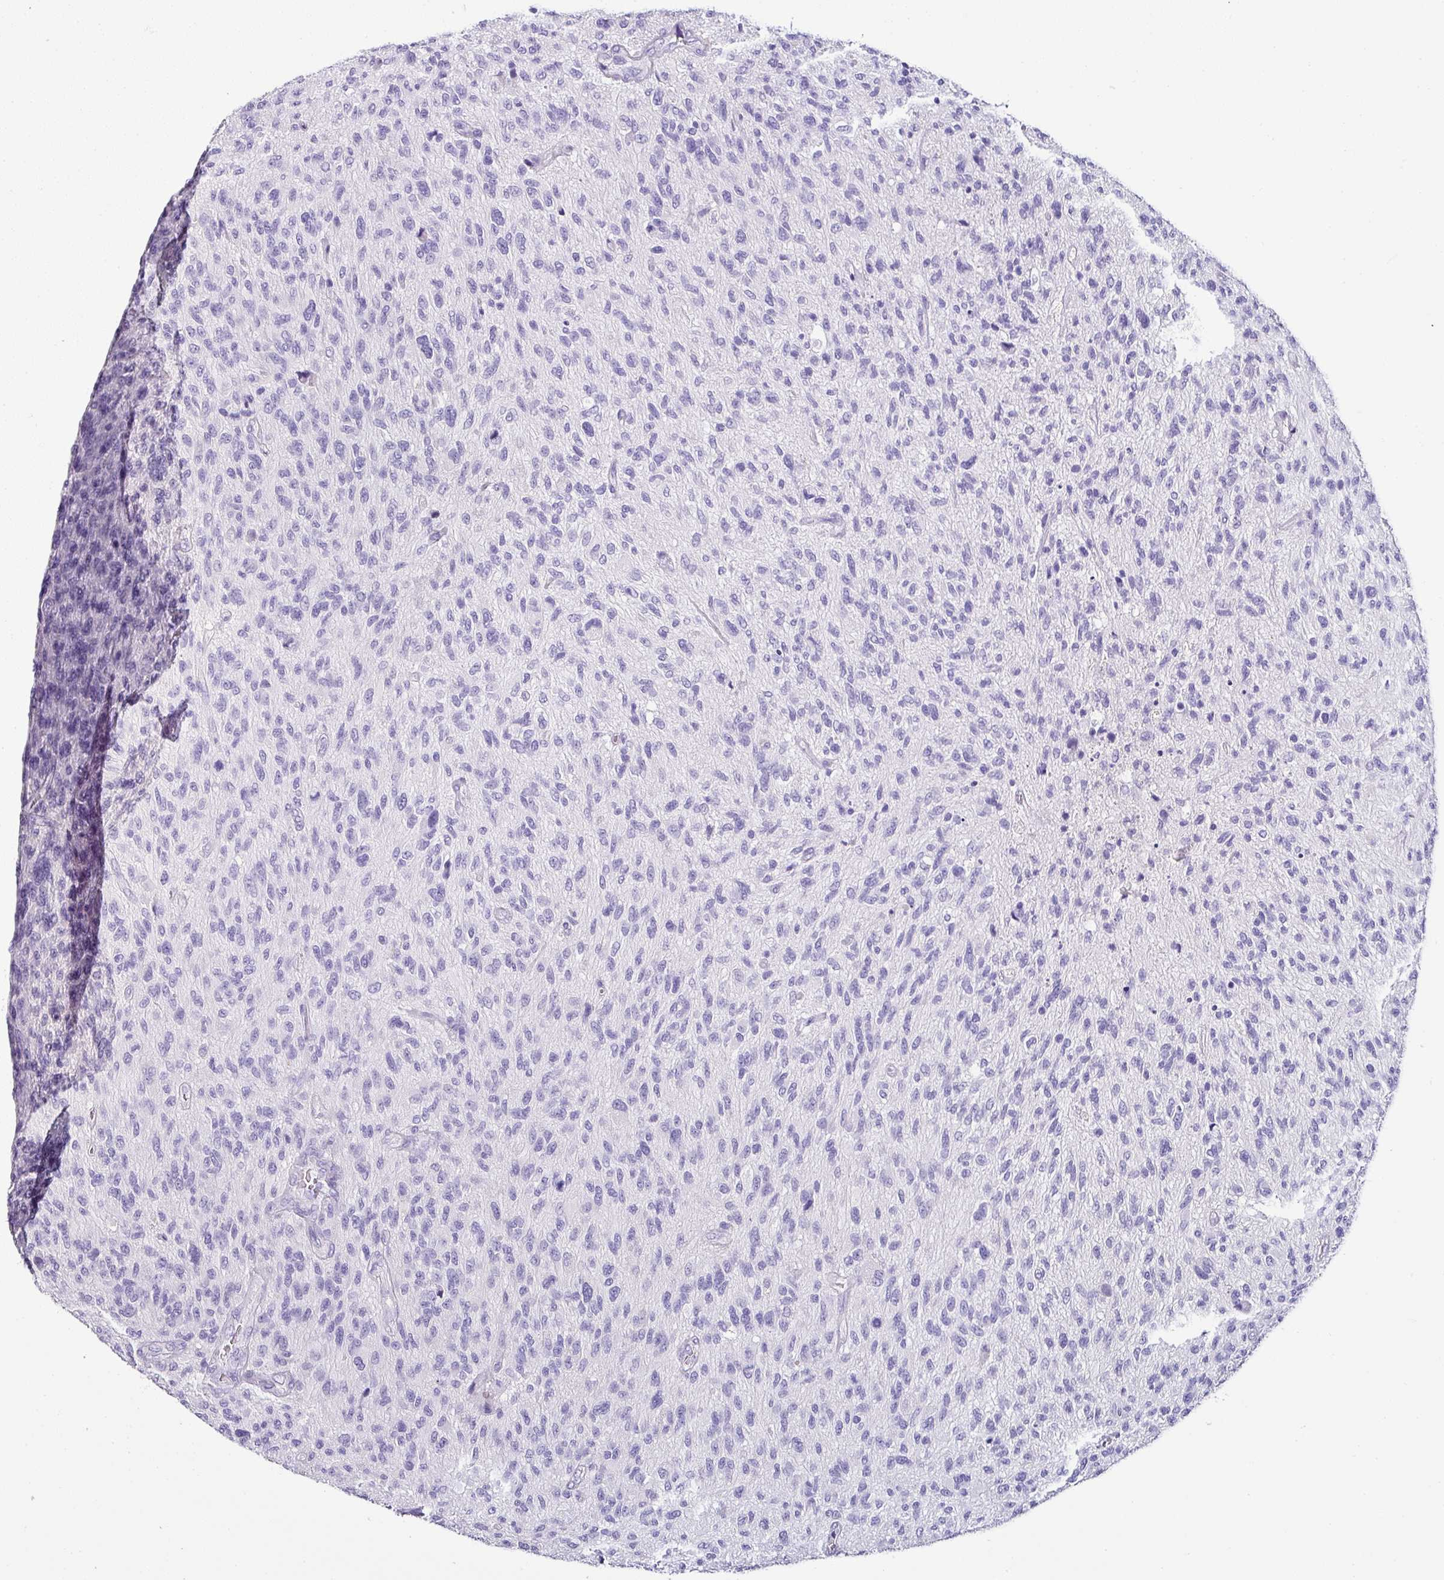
{"staining": {"intensity": "negative", "quantity": "none", "location": "none"}, "tissue": "glioma", "cell_type": "Tumor cells", "image_type": "cancer", "snomed": [{"axis": "morphology", "description": "Glioma, malignant, High grade"}, {"axis": "topography", "description": "Brain"}], "caption": "High power microscopy micrograph of an immunohistochemistry micrograph of malignant high-grade glioma, revealing no significant positivity in tumor cells. (Immunohistochemistry, brightfield microscopy, high magnification).", "gene": "NAPSA", "patient": {"sex": "male", "age": 47}}